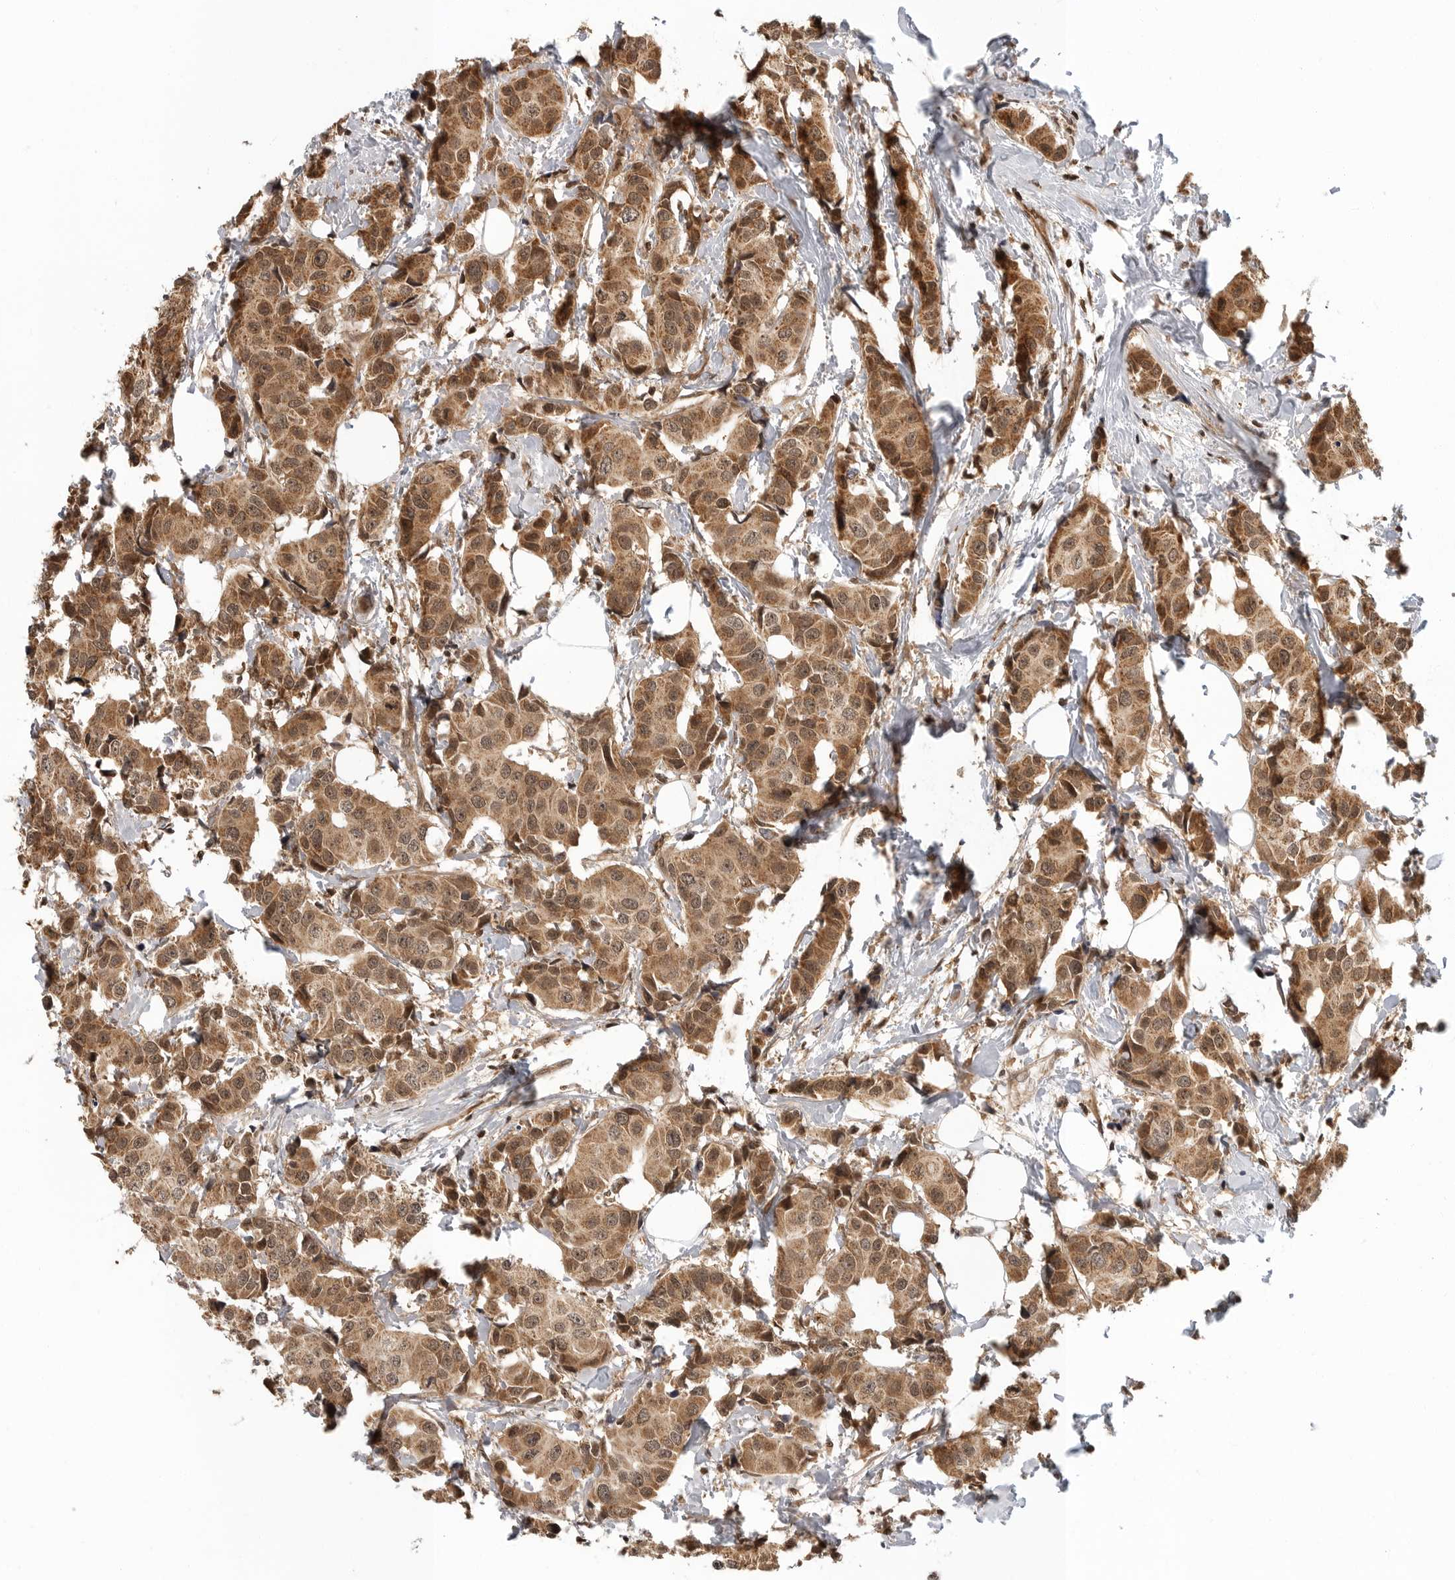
{"staining": {"intensity": "moderate", "quantity": ">75%", "location": "cytoplasmic/membranous,nuclear"}, "tissue": "breast cancer", "cell_type": "Tumor cells", "image_type": "cancer", "snomed": [{"axis": "morphology", "description": "Normal tissue, NOS"}, {"axis": "morphology", "description": "Duct carcinoma"}, {"axis": "topography", "description": "Breast"}], "caption": "Immunohistochemical staining of breast cancer displays medium levels of moderate cytoplasmic/membranous and nuclear positivity in about >75% of tumor cells.", "gene": "SZRD1", "patient": {"sex": "female", "age": 39}}